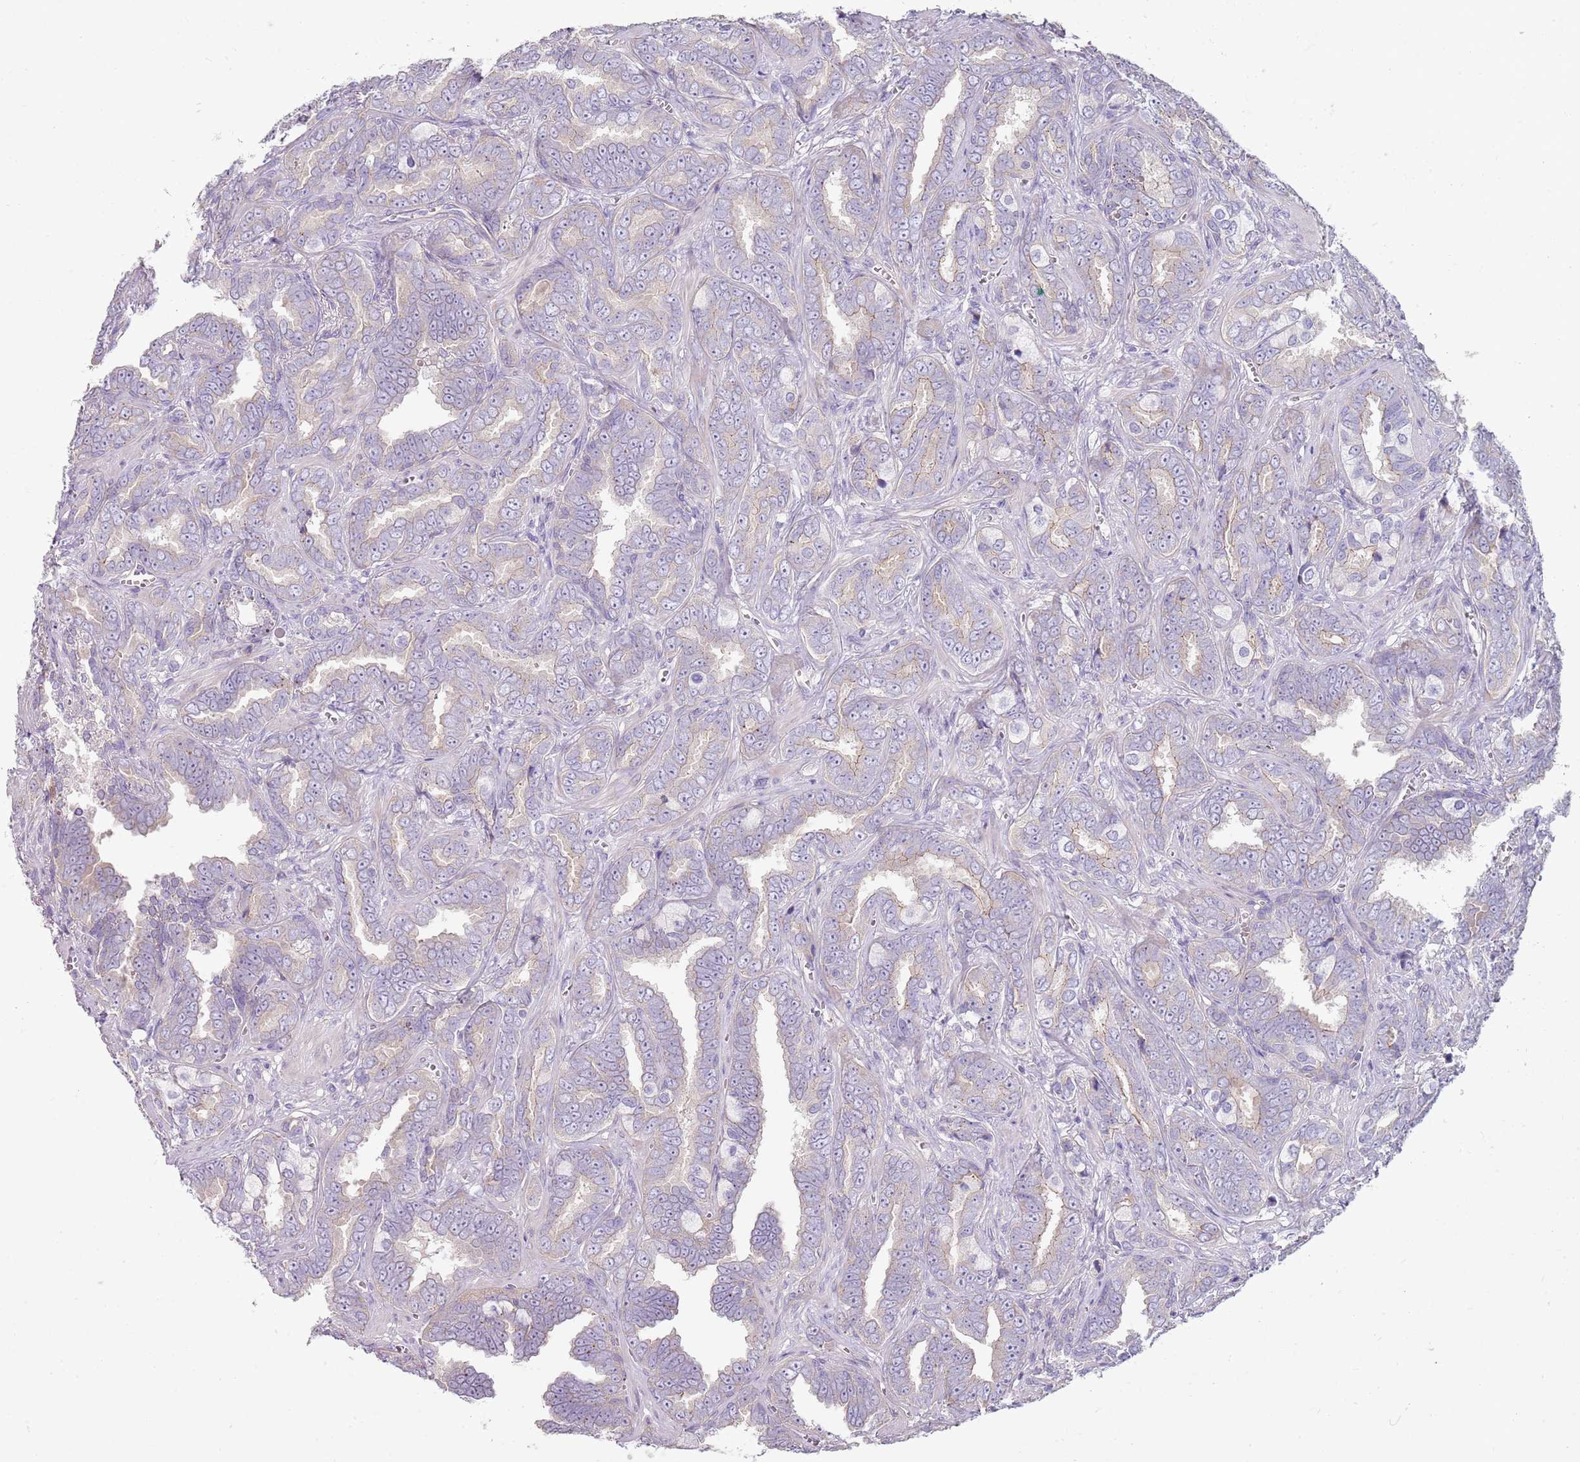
{"staining": {"intensity": "negative", "quantity": "none", "location": "none"}, "tissue": "prostate cancer", "cell_type": "Tumor cells", "image_type": "cancer", "snomed": [{"axis": "morphology", "description": "Adenocarcinoma, High grade"}, {"axis": "topography", "description": "Prostate"}], "caption": "The immunohistochemistry photomicrograph has no significant staining in tumor cells of prostate high-grade adenocarcinoma tissue.", "gene": "ZNF583", "patient": {"sex": "male", "age": 67}}